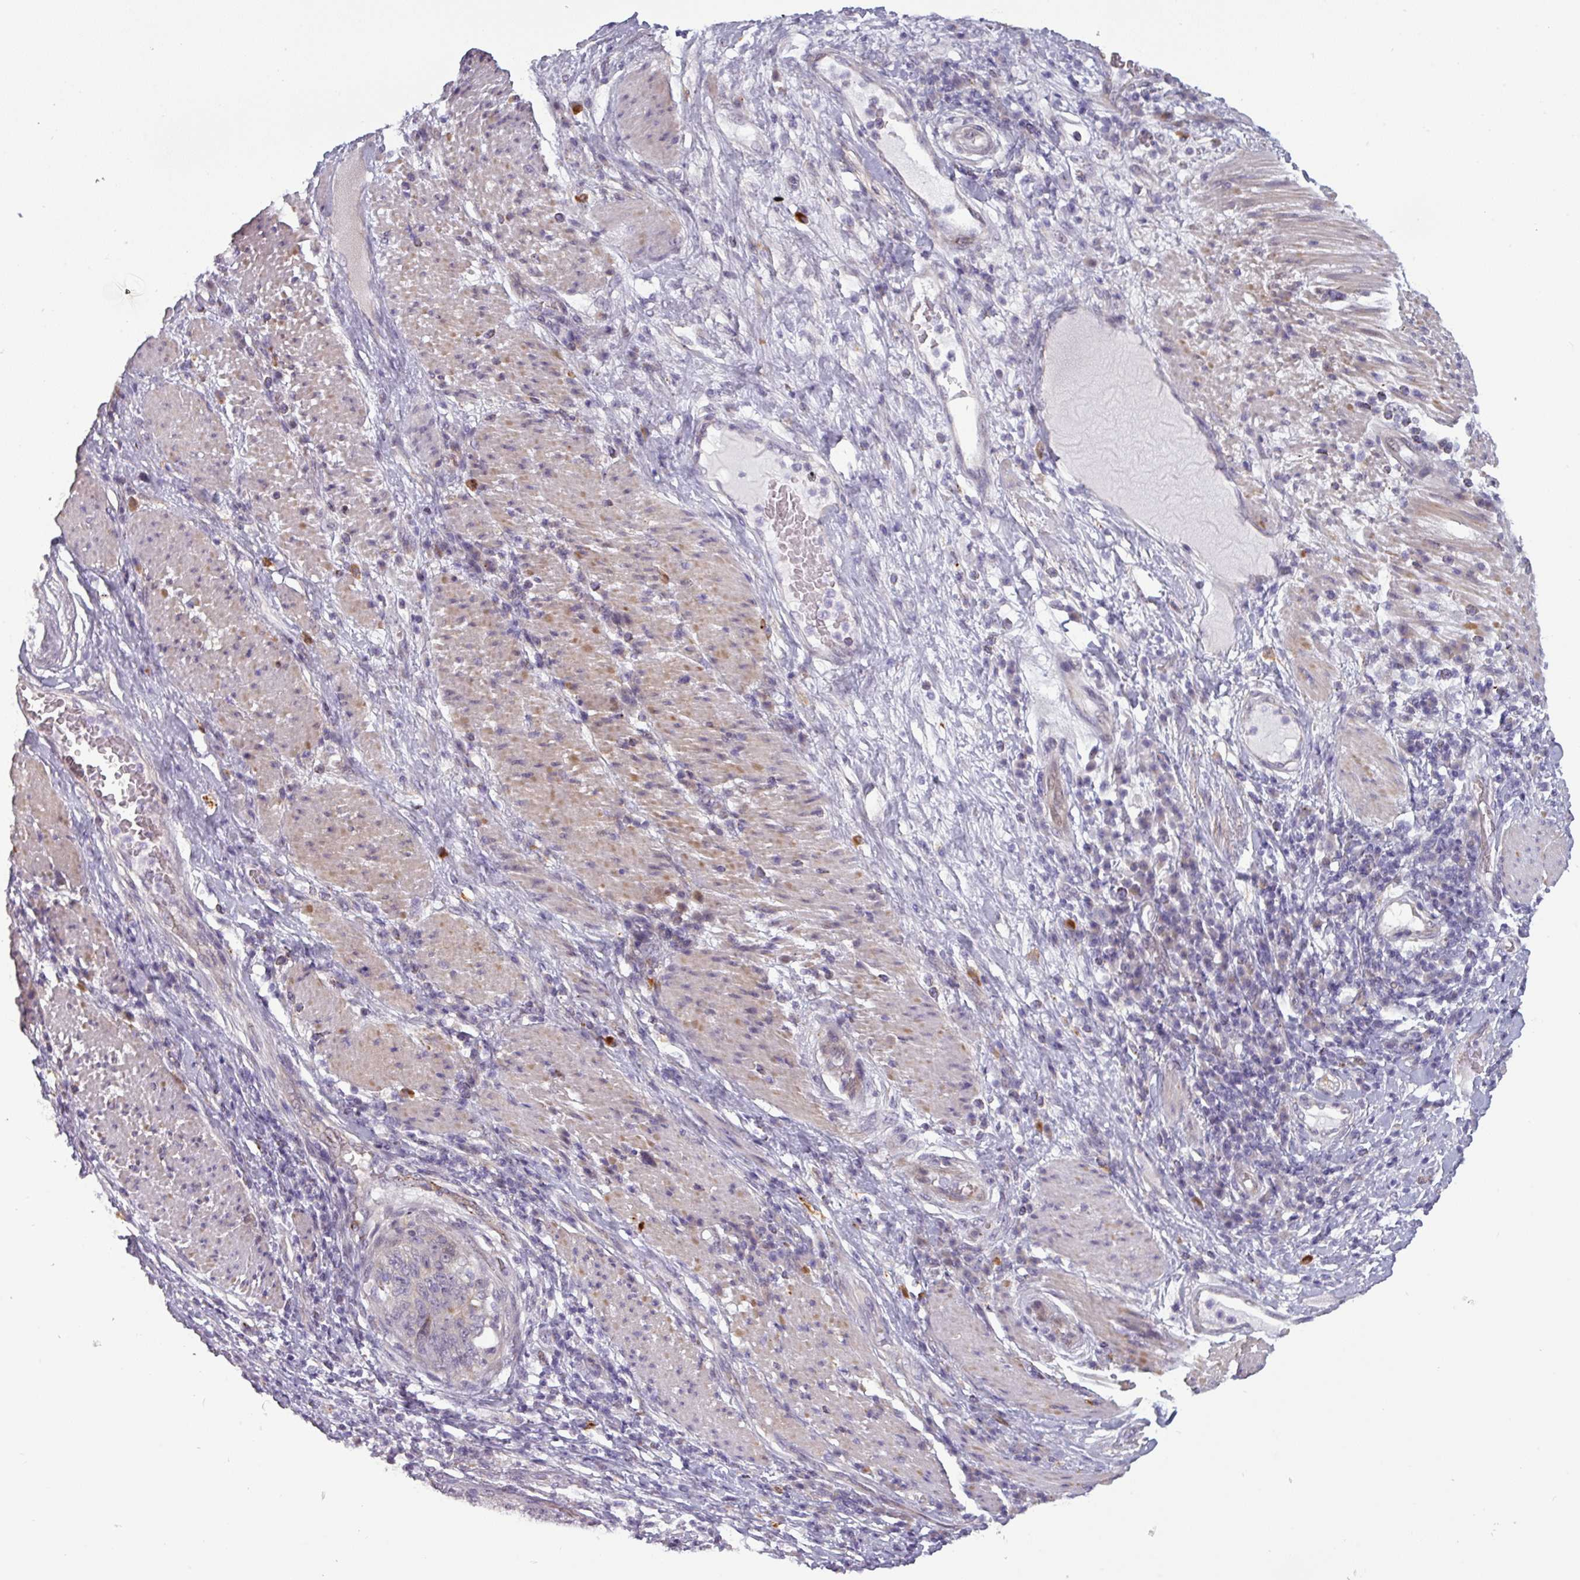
{"staining": {"intensity": "weak", "quantity": "<25%", "location": "cytoplasmic/membranous"}, "tissue": "stomach cancer", "cell_type": "Tumor cells", "image_type": "cancer", "snomed": [{"axis": "morphology", "description": "Normal tissue, NOS"}, {"axis": "morphology", "description": "Adenocarcinoma, NOS"}, {"axis": "topography", "description": "Stomach"}], "caption": "This photomicrograph is of stomach cancer (adenocarcinoma) stained with immunohistochemistry to label a protein in brown with the nuclei are counter-stained blue. There is no positivity in tumor cells.", "gene": "C2orf16", "patient": {"sex": "female", "age": 64}}